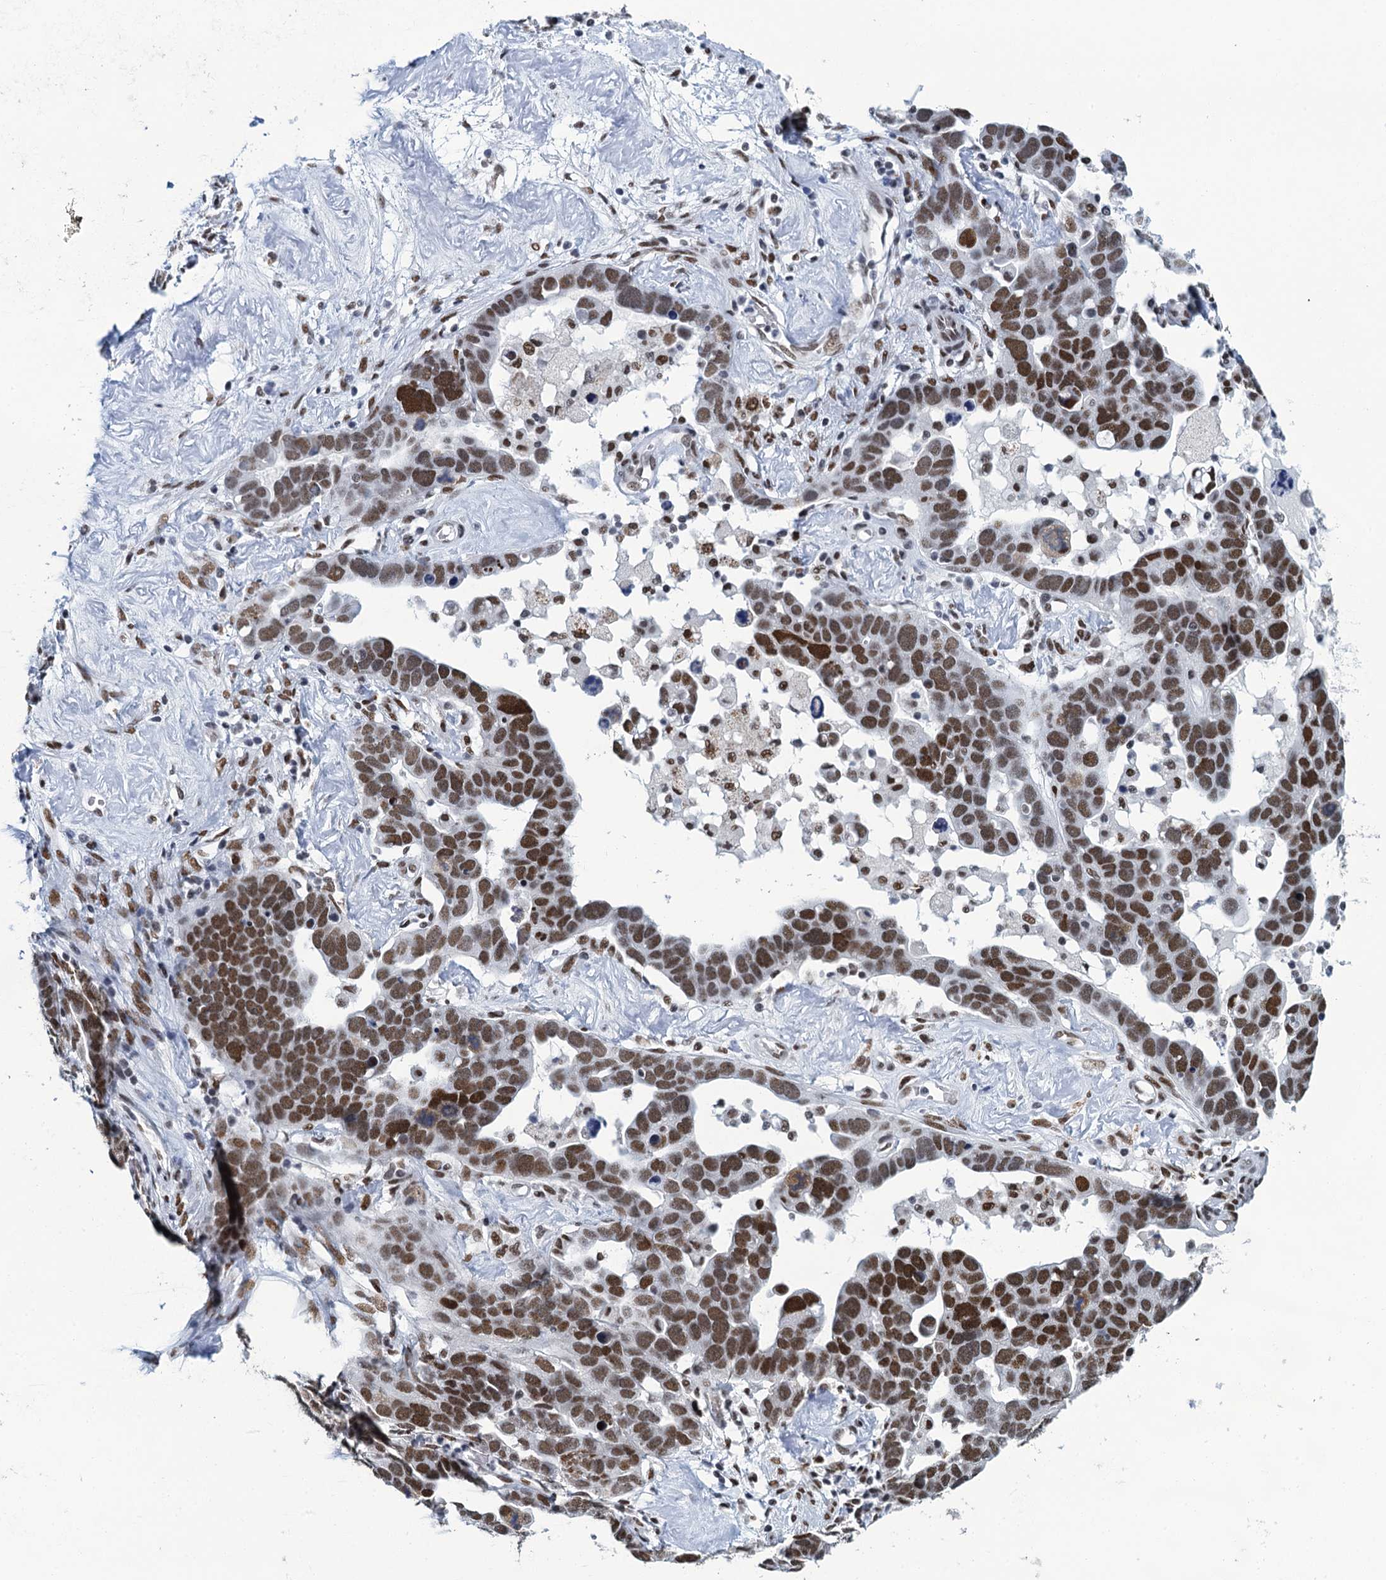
{"staining": {"intensity": "moderate", "quantity": ">75%", "location": "nuclear"}, "tissue": "ovarian cancer", "cell_type": "Tumor cells", "image_type": "cancer", "snomed": [{"axis": "morphology", "description": "Cystadenocarcinoma, serous, NOS"}, {"axis": "topography", "description": "Ovary"}], "caption": "Immunohistochemical staining of ovarian cancer shows moderate nuclear protein positivity in approximately >75% of tumor cells. (DAB IHC, brown staining for protein, blue staining for nuclei).", "gene": "HNRNPUL2", "patient": {"sex": "female", "age": 54}}